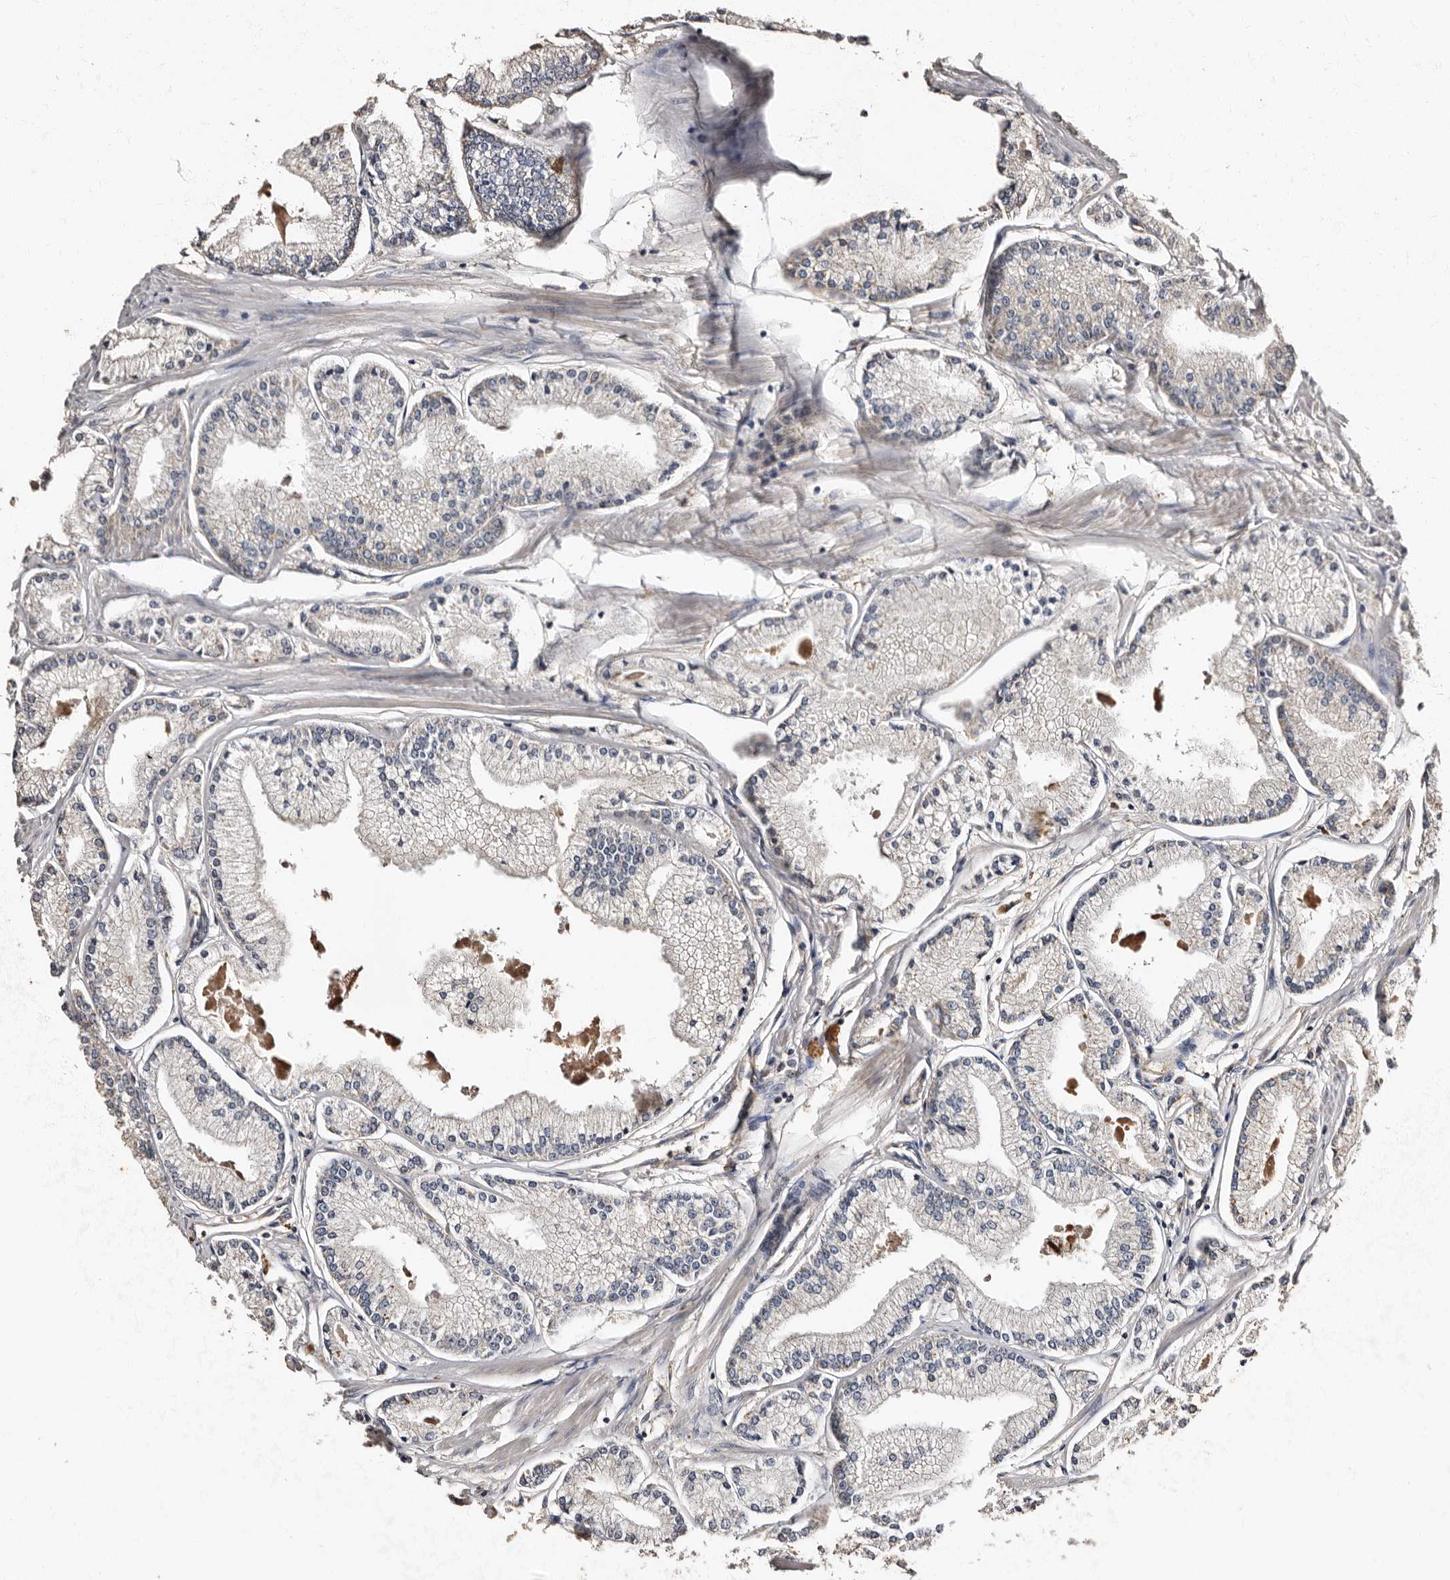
{"staining": {"intensity": "negative", "quantity": "none", "location": "none"}, "tissue": "prostate cancer", "cell_type": "Tumor cells", "image_type": "cancer", "snomed": [{"axis": "morphology", "description": "Adenocarcinoma, Low grade"}, {"axis": "topography", "description": "Prostate"}], "caption": "Immunohistochemical staining of human prostate cancer (adenocarcinoma (low-grade)) reveals no significant positivity in tumor cells.", "gene": "ADCK5", "patient": {"sex": "male", "age": 52}}